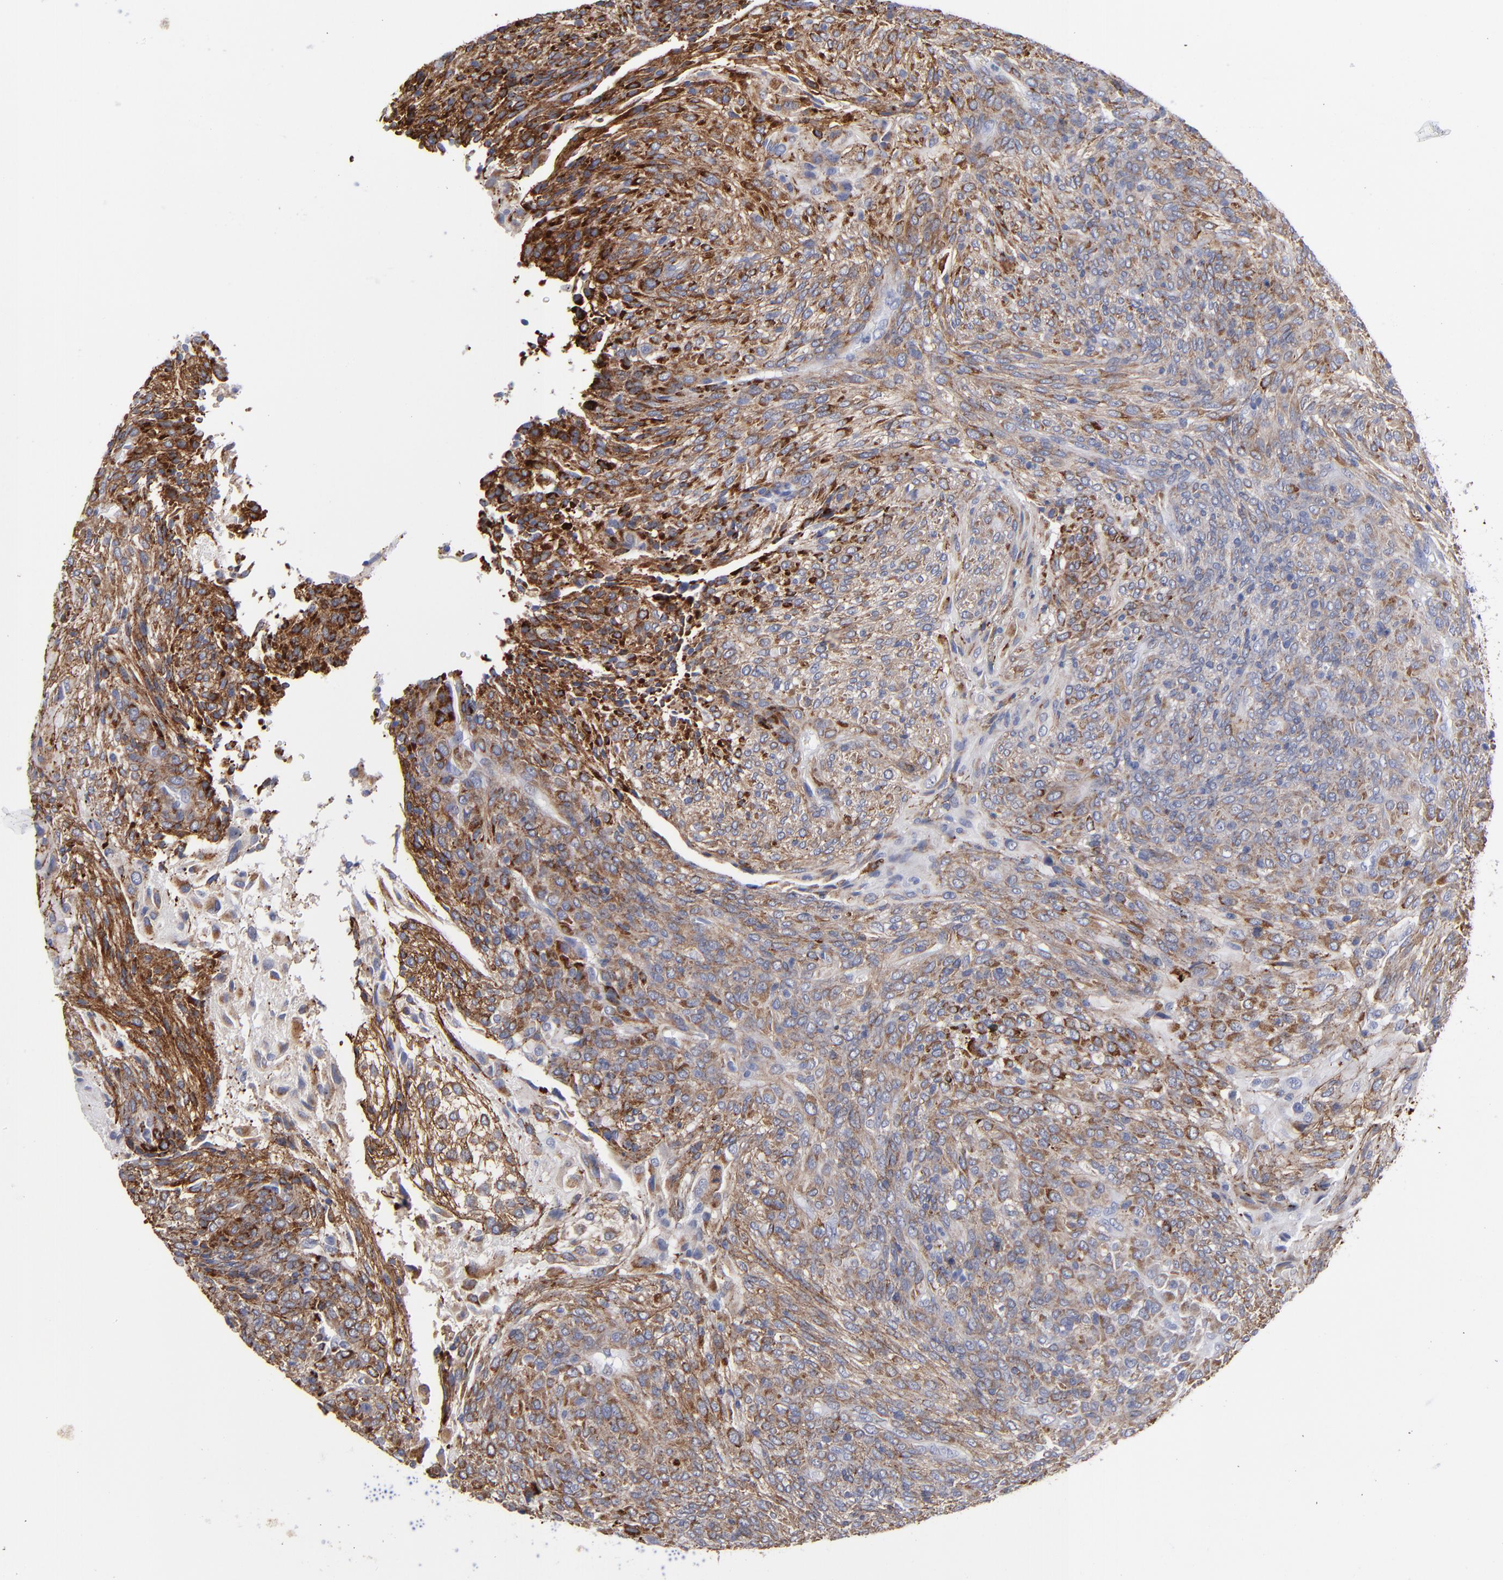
{"staining": {"intensity": "moderate", "quantity": ">75%", "location": "cytoplasmic/membranous"}, "tissue": "glioma", "cell_type": "Tumor cells", "image_type": "cancer", "snomed": [{"axis": "morphology", "description": "Glioma, malignant, High grade"}, {"axis": "topography", "description": "Cerebral cortex"}], "caption": "IHC of glioma reveals medium levels of moderate cytoplasmic/membranous positivity in about >75% of tumor cells.", "gene": "EMILIN1", "patient": {"sex": "female", "age": 55}}